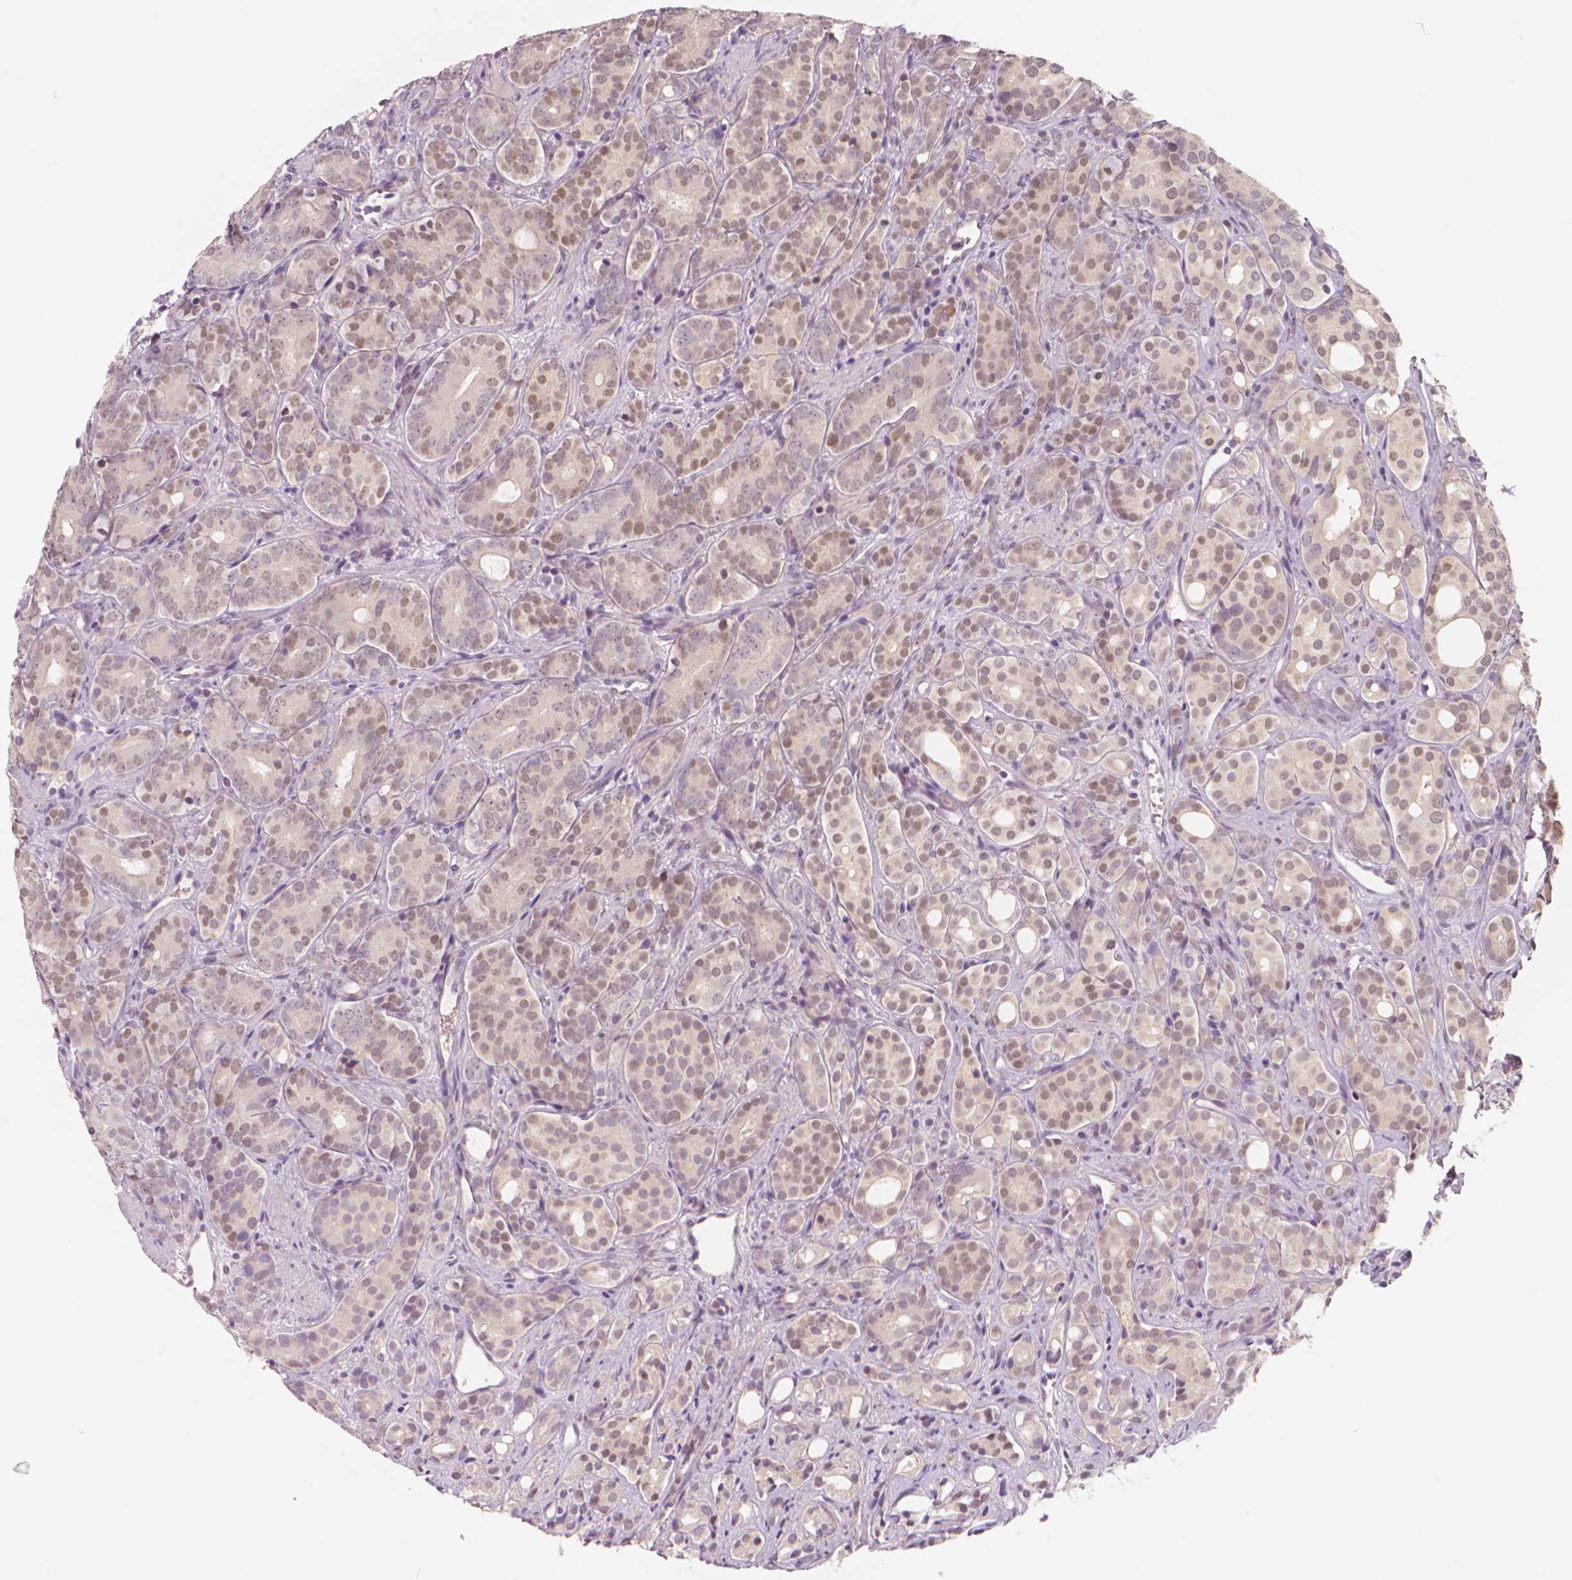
{"staining": {"intensity": "weak", "quantity": "25%-75%", "location": "cytoplasmic/membranous,nuclear"}, "tissue": "prostate cancer", "cell_type": "Tumor cells", "image_type": "cancer", "snomed": [{"axis": "morphology", "description": "Adenocarcinoma, High grade"}, {"axis": "topography", "description": "Prostate"}], "caption": "An IHC image of tumor tissue is shown. Protein staining in brown highlights weak cytoplasmic/membranous and nuclear positivity in prostate high-grade adenocarcinoma within tumor cells.", "gene": "RNASE7", "patient": {"sex": "male", "age": 84}}